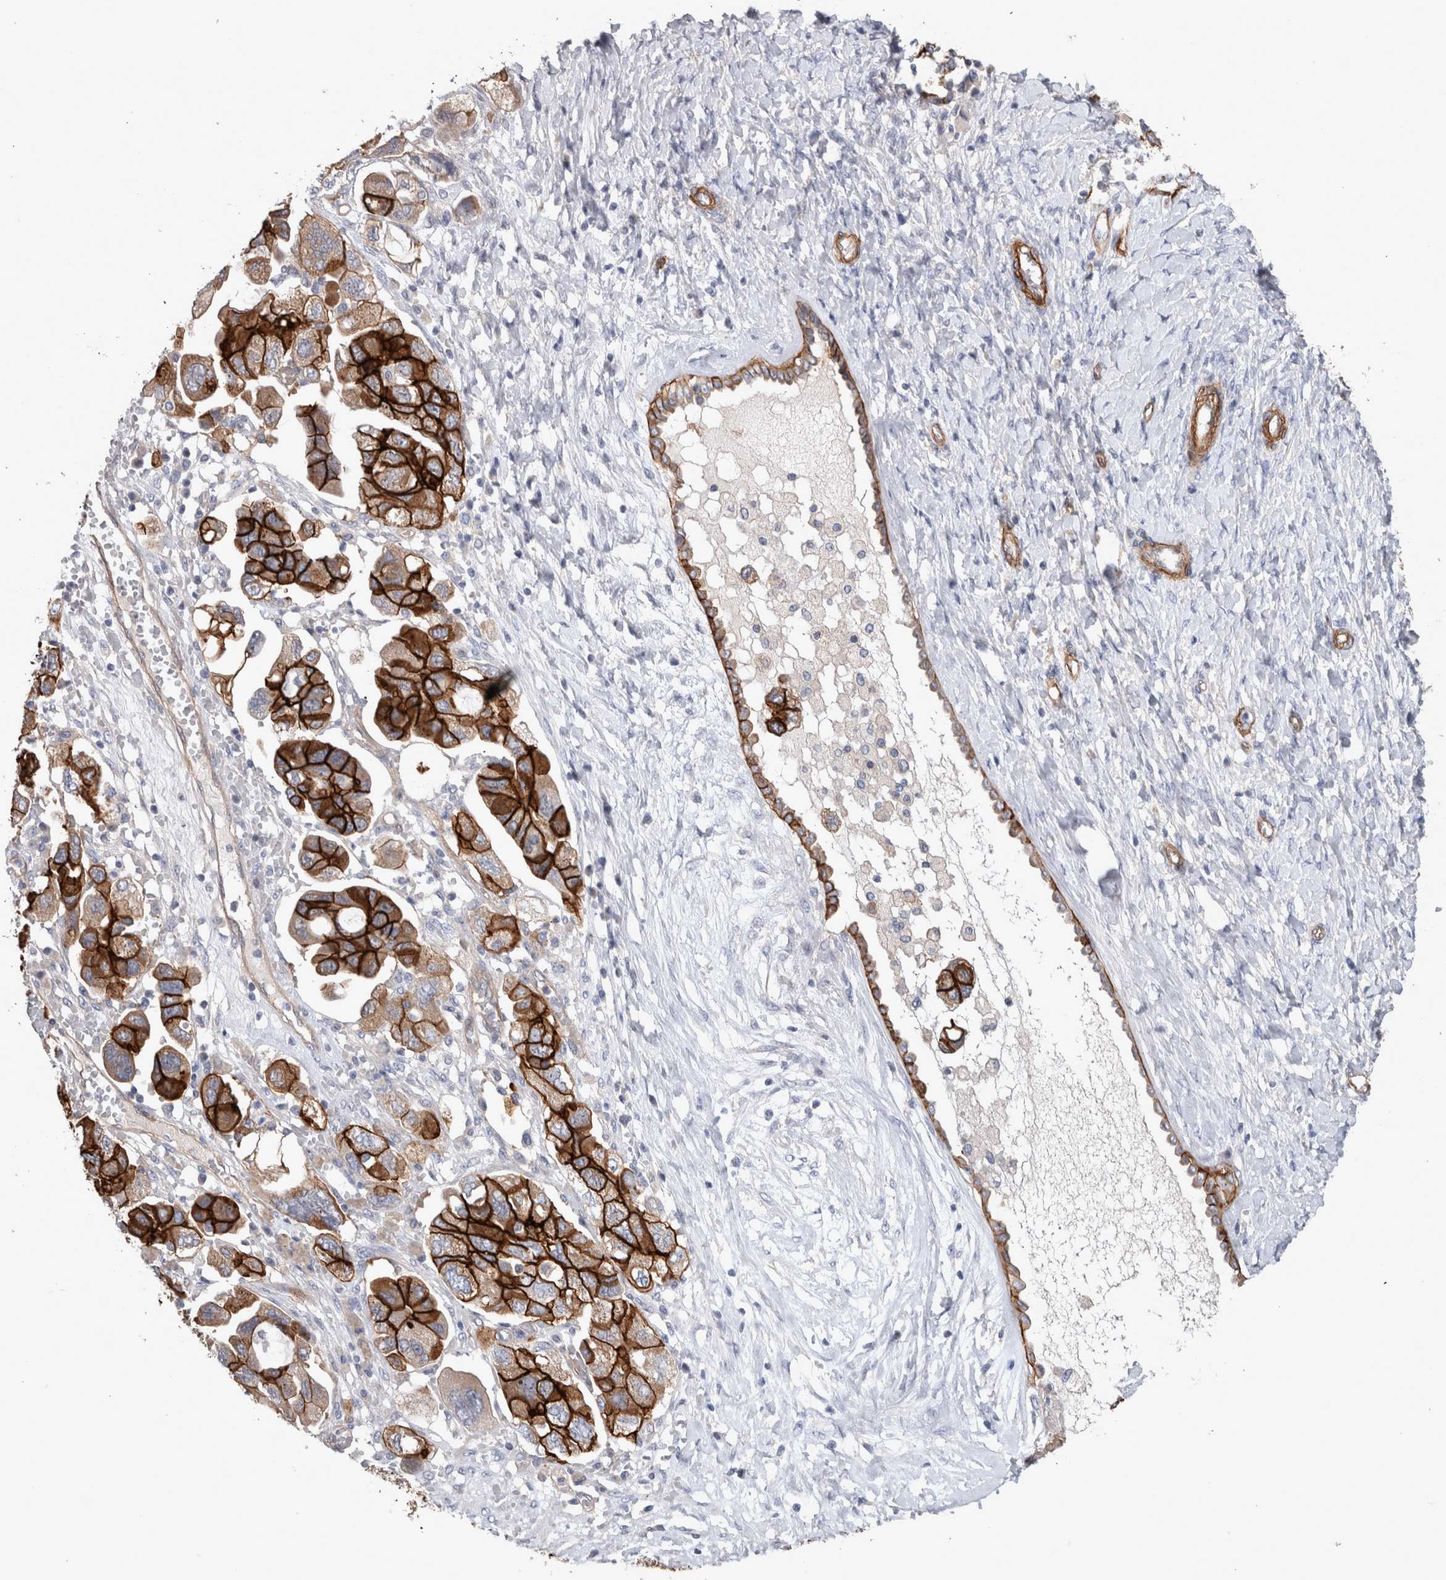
{"staining": {"intensity": "strong", "quantity": ">75%", "location": "cytoplasmic/membranous"}, "tissue": "ovarian cancer", "cell_type": "Tumor cells", "image_type": "cancer", "snomed": [{"axis": "morphology", "description": "Carcinoma, NOS"}, {"axis": "morphology", "description": "Cystadenocarcinoma, serous, NOS"}, {"axis": "topography", "description": "Ovary"}], "caption": "Immunohistochemical staining of ovarian cancer (carcinoma) shows high levels of strong cytoplasmic/membranous protein positivity in about >75% of tumor cells.", "gene": "BCAM", "patient": {"sex": "female", "age": 69}}